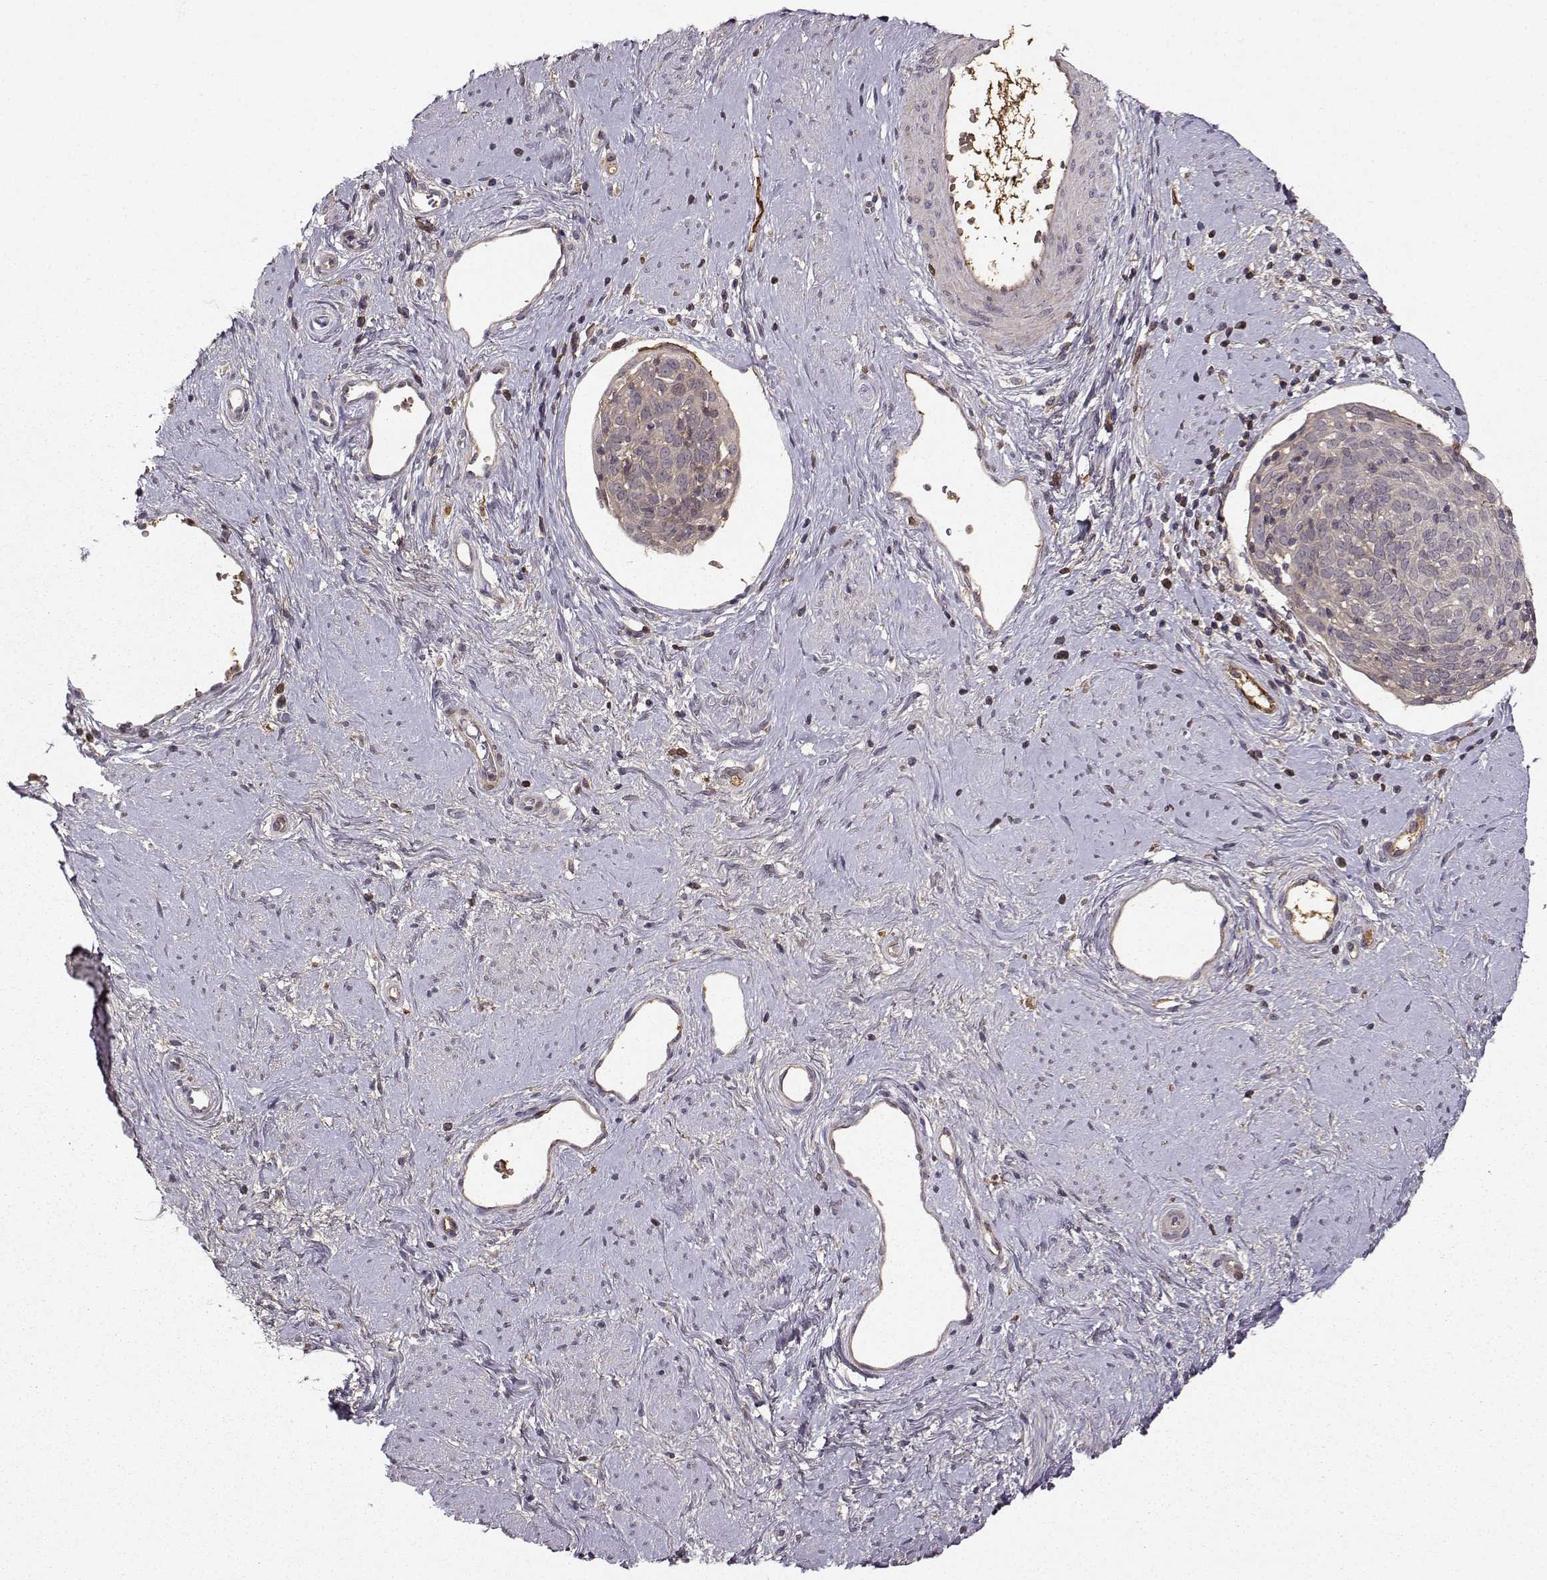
{"staining": {"intensity": "weak", "quantity": "<25%", "location": "cytoplasmic/membranous"}, "tissue": "cervical cancer", "cell_type": "Tumor cells", "image_type": "cancer", "snomed": [{"axis": "morphology", "description": "Squamous cell carcinoma, NOS"}, {"axis": "topography", "description": "Cervix"}], "caption": "The IHC photomicrograph has no significant expression in tumor cells of cervical squamous cell carcinoma tissue. (Stains: DAB immunohistochemistry (IHC) with hematoxylin counter stain, Microscopy: brightfield microscopy at high magnification).", "gene": "WNT6", "patient": {"sex": "female", "age": 39}}